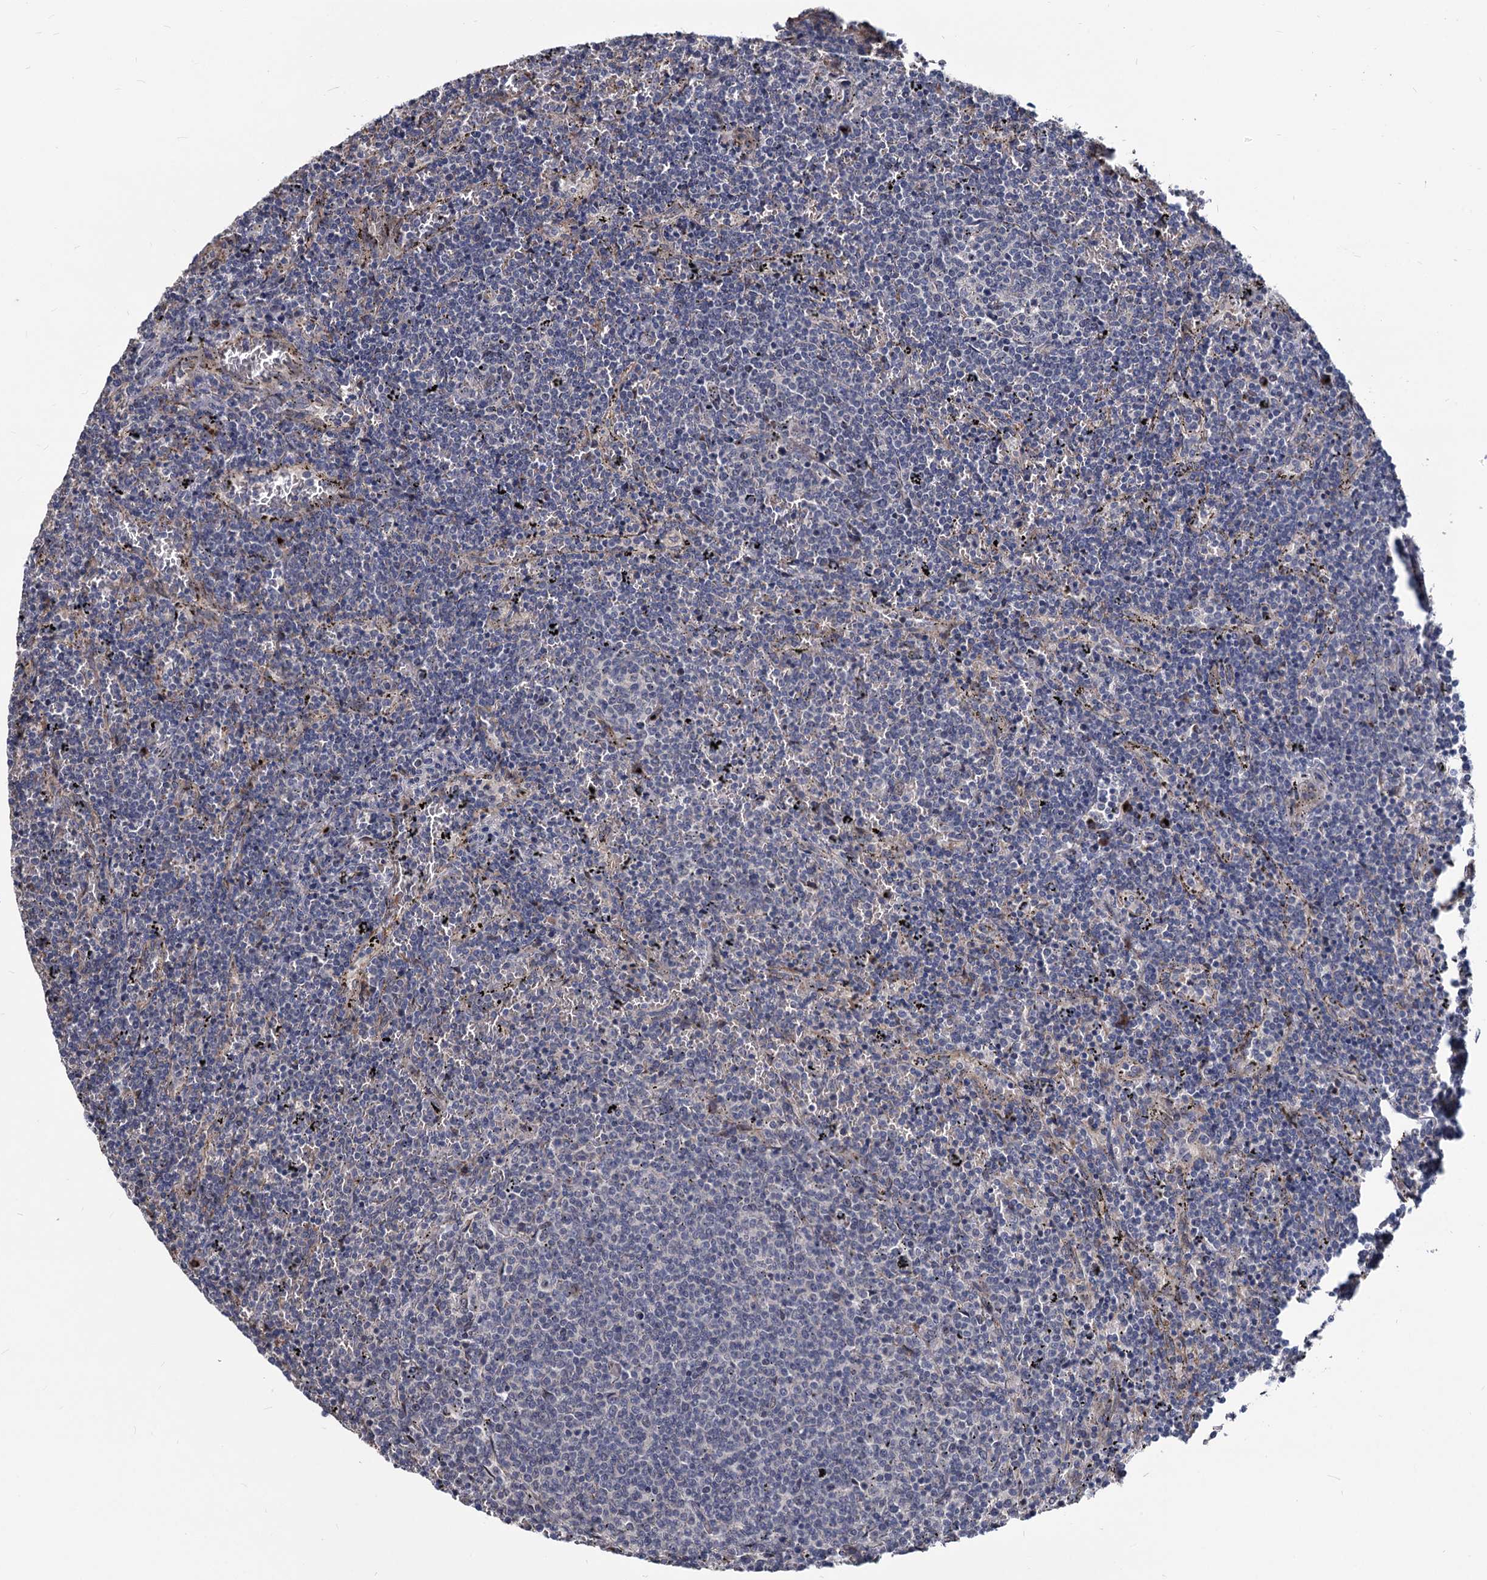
{"staining": {"intensity": "negative", "quantity": "none", "location": "none"}, "tissue": "lymphoma", "cell_type": "Tumor cells", "image_type": "cancer", "snomed": [{"axis": "morphology", "description": "Malignant lymphoma, non-Hodgkin's type, Low grade"}, {"axis": "topography", "description": "Spleen"}], "caption": "IHC of malignant lymphoma, non-Hodgkin's type (low-grade) displays no positivity in tumor cells. (DAB (3,3'-diaminobenzidine) immunohistochemistry (IHC) with hematoxylin counter stain).", "gene": "SMAGP", "patient": {"sex": "female", "age": 50}}